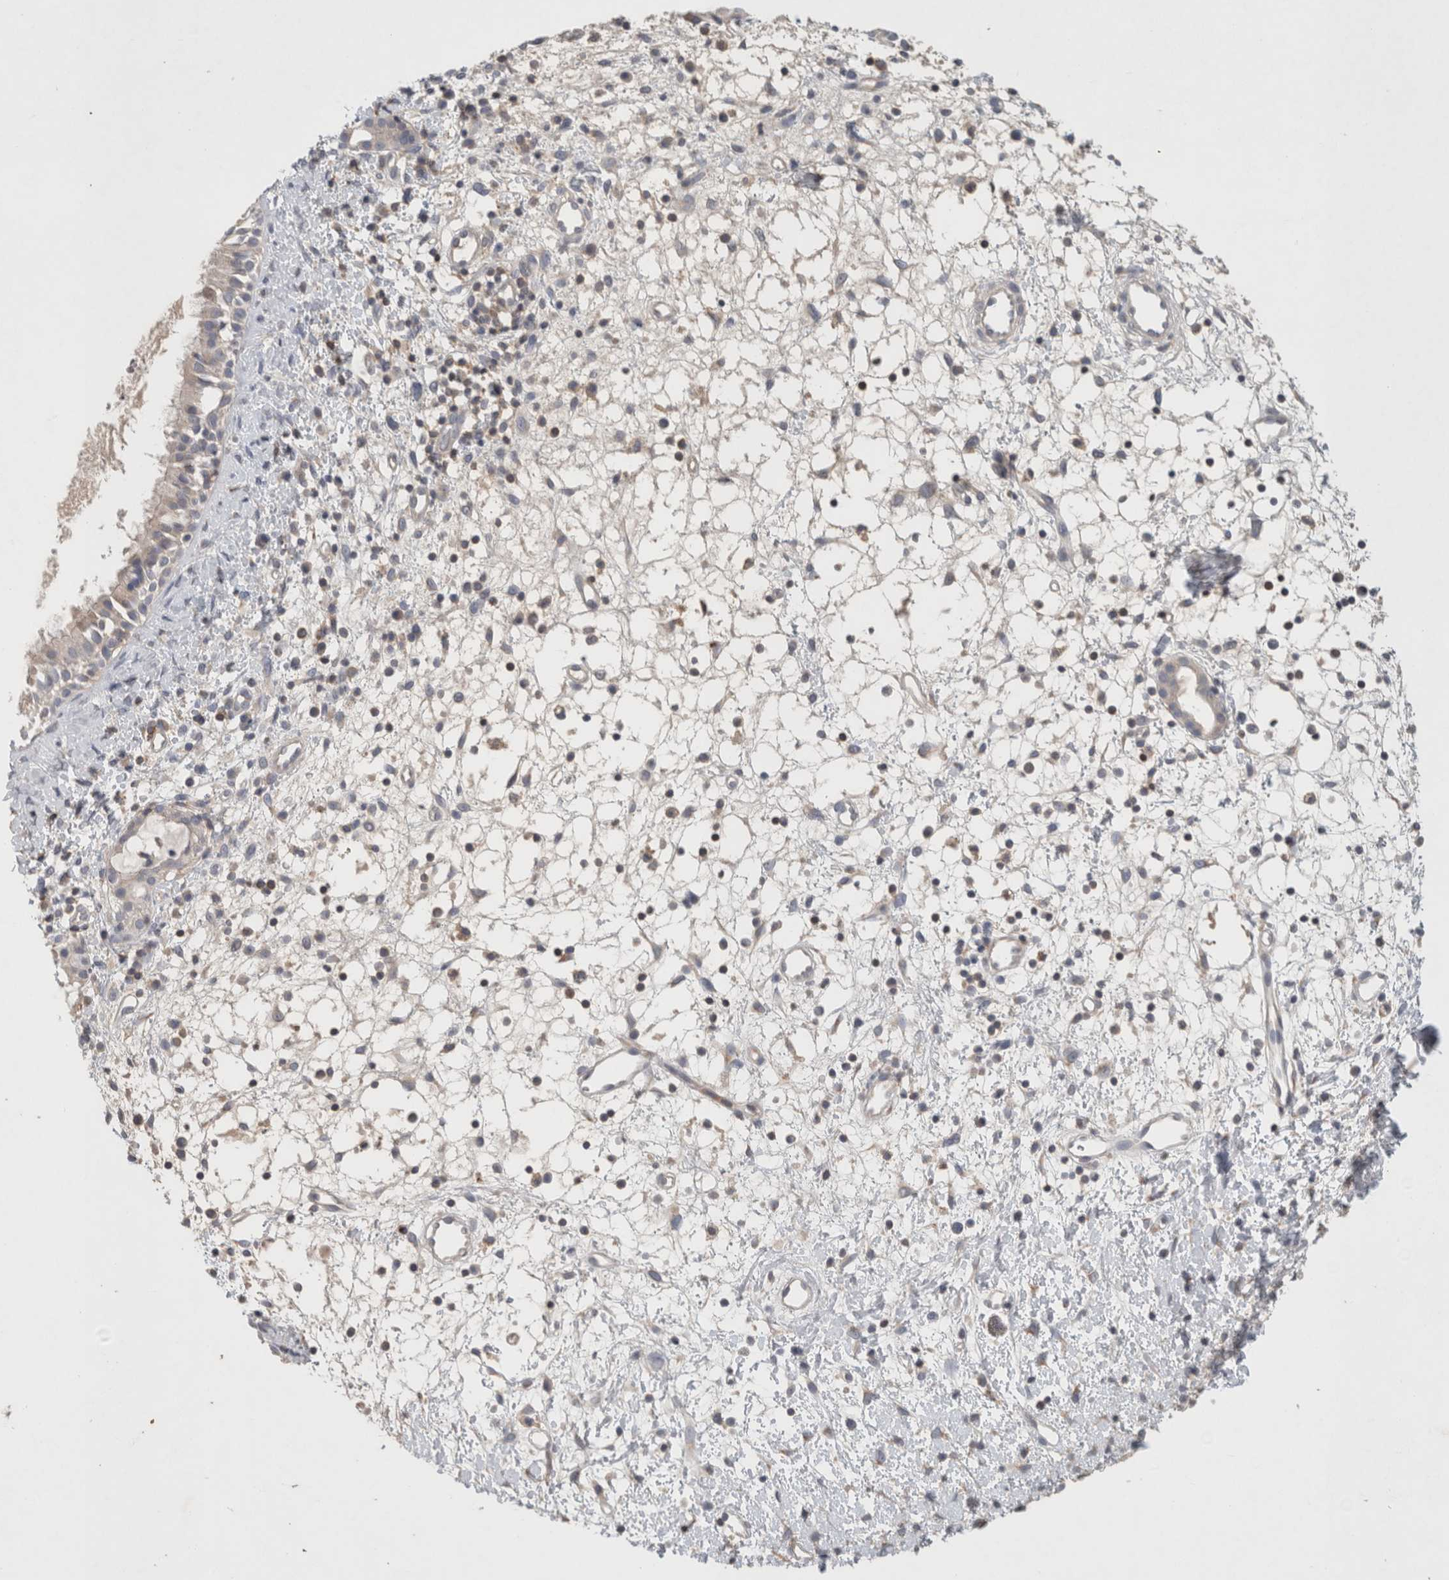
{"staining": {"intensity": "weak", "quantity": "25%-75%", "location": "cytoplasmic/membranous"}, "tissue": "nasopharynx", "cell_type": "Respiratory epithelial cells", "image_type": "normal", "snomed": [{"axis": "morphology", "description": "Normal tissue, NOS"}, {"axis": "topography", "description": "Nasopharynx"}], "caption": "The immunohistochemical stain labels weak cytoplasmic/membranous expression in respiratory epithelial cells of benign nasopharynx.", "gene": "GFRA2", "patient": {"sex": "male", "age": 22}}